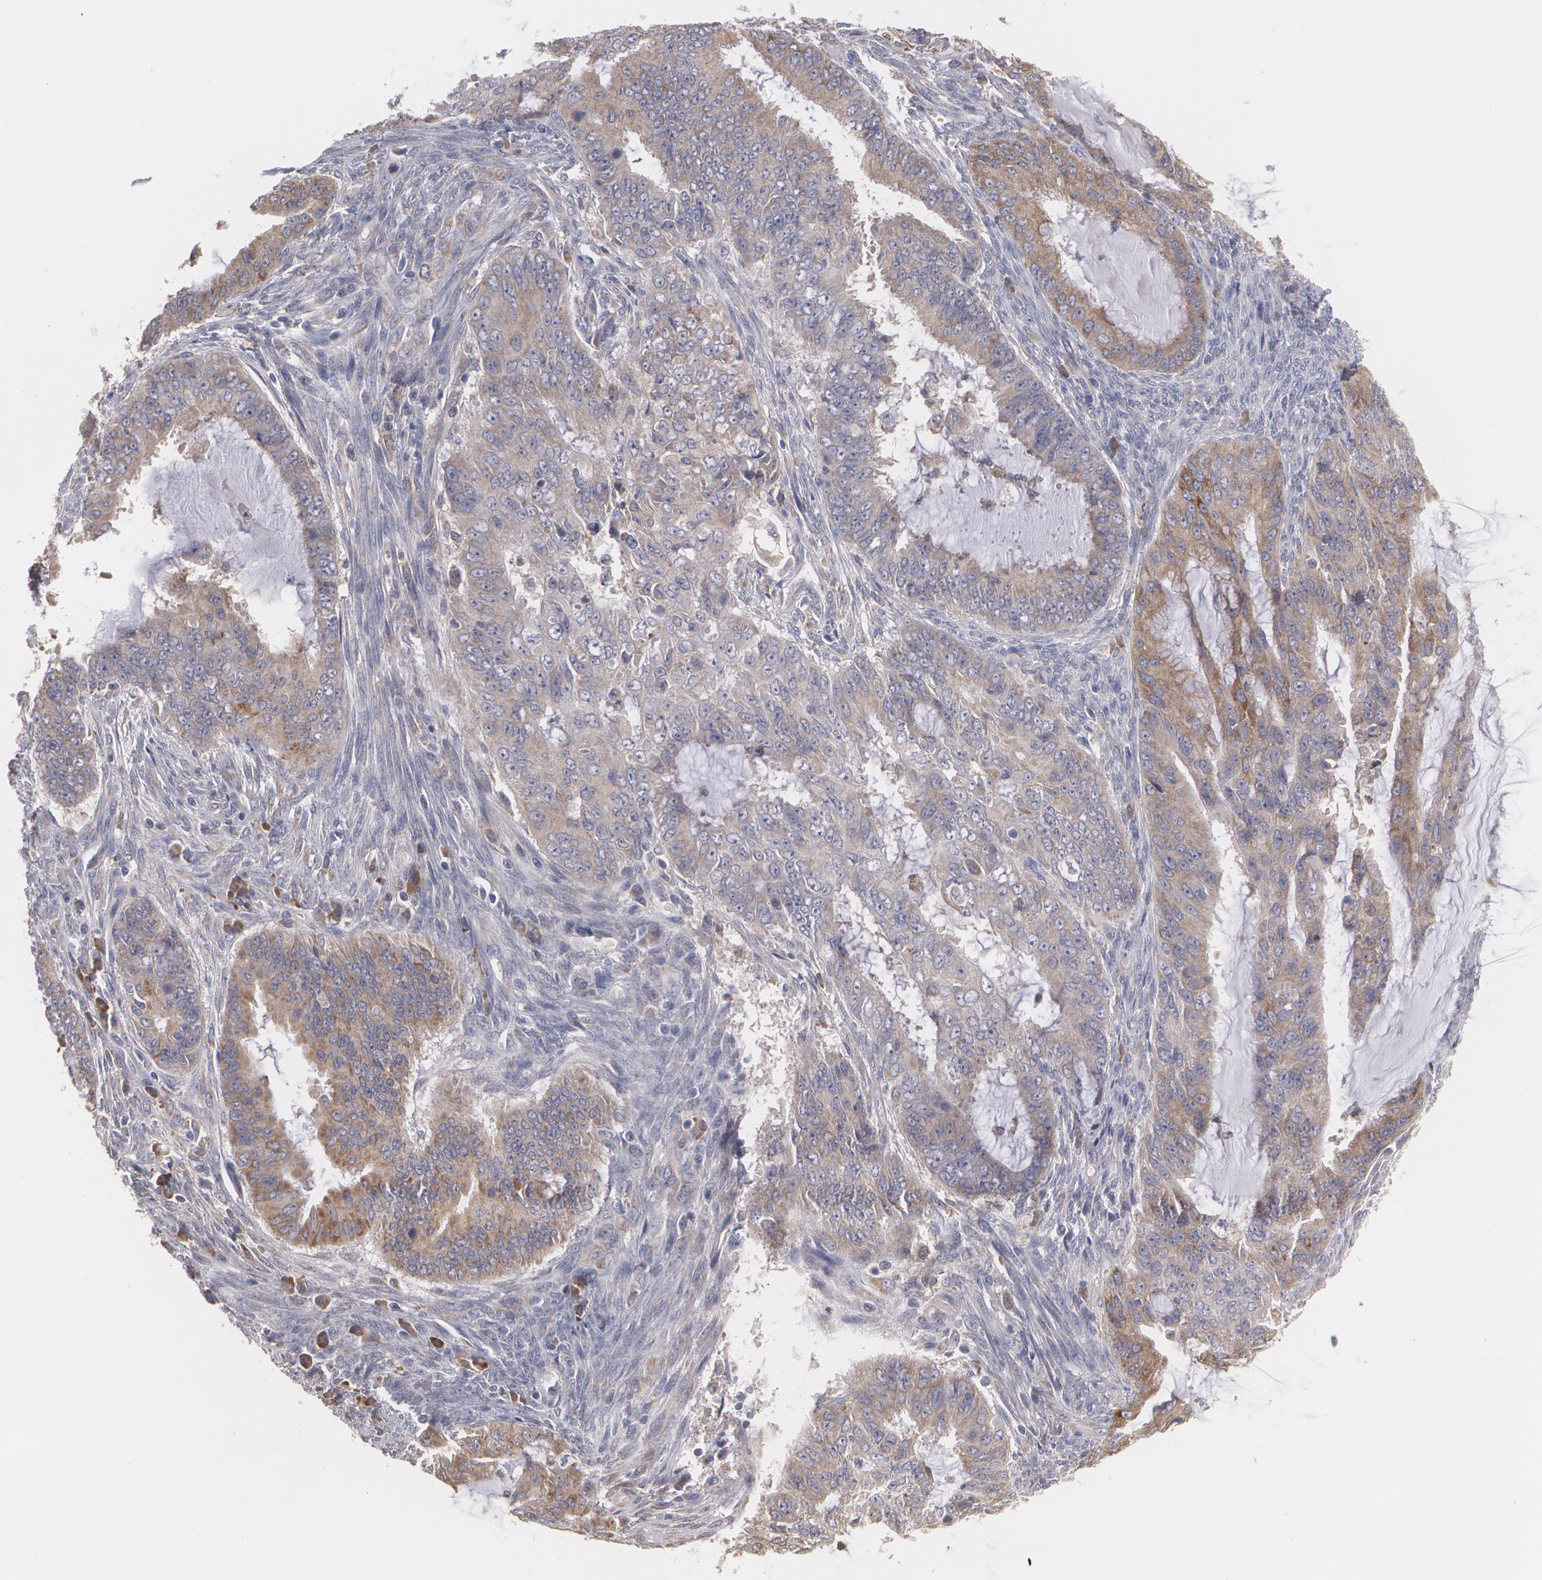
{"staining": {"intensity": "moderate", "quantity": ">75%", "location": "cytoplasmic/membranous"}, "tissue": "endometrial cancer", "cell_type": "Tumor cells", "image_type": "cancer", "snomed": [{"axis": "morphology", "description": "Adenocarcinoma, NOS"}, {"axis": "topography", "description": "Endometrium"}], "caption": "Immunohistochemical staining of endometrial adenocarcinoma reveals moderate cytoplasmic/membranous protein positivity in approximately >75% of tumor cells.", "gene": "MTHFD1", "patient": {"sex": "female", "age": 75}}